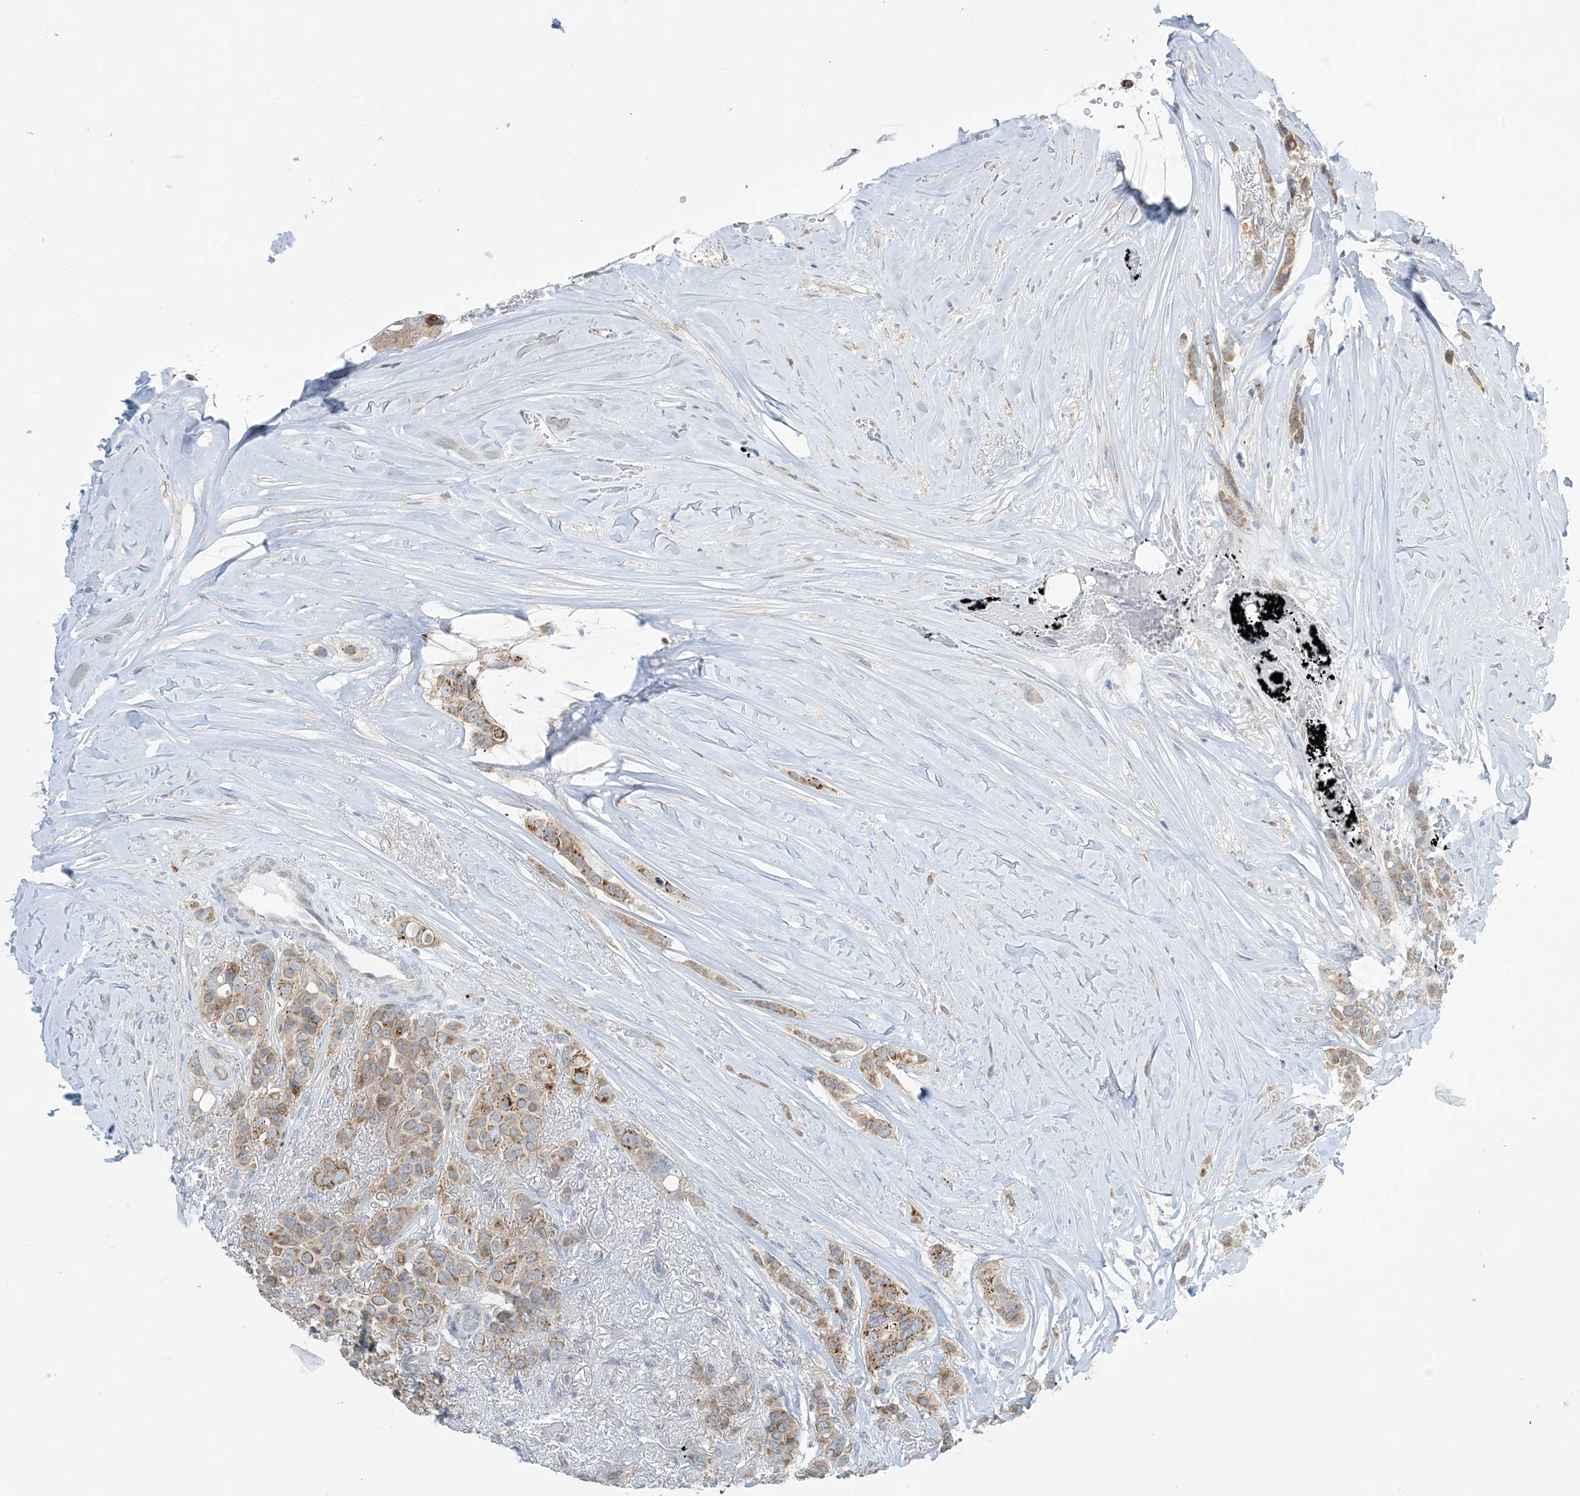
{"staining": {"intensity": "moderate", "quantity": ">75%", "location": "cytoplasmic/membranous"}, "tissue": "breast cancer", "cell_type": "Tumor cells", "image_type": "cancer", "snomed": [{"axis": "morphology", "description": "Lobular carcinoma"}, {"axis": "topography", "description": "Breast"}], "caption": "DAB (3,3'-diaminobenzidine) immunohistochemical staining of breast cancer (lobular carcinoma) exhibits moderate cytoplasmic/membranous protein staining in approximately >75% of tumor cells.", "gene": "MRPS18A", "patient": {"sex": "female", "age": 51}}